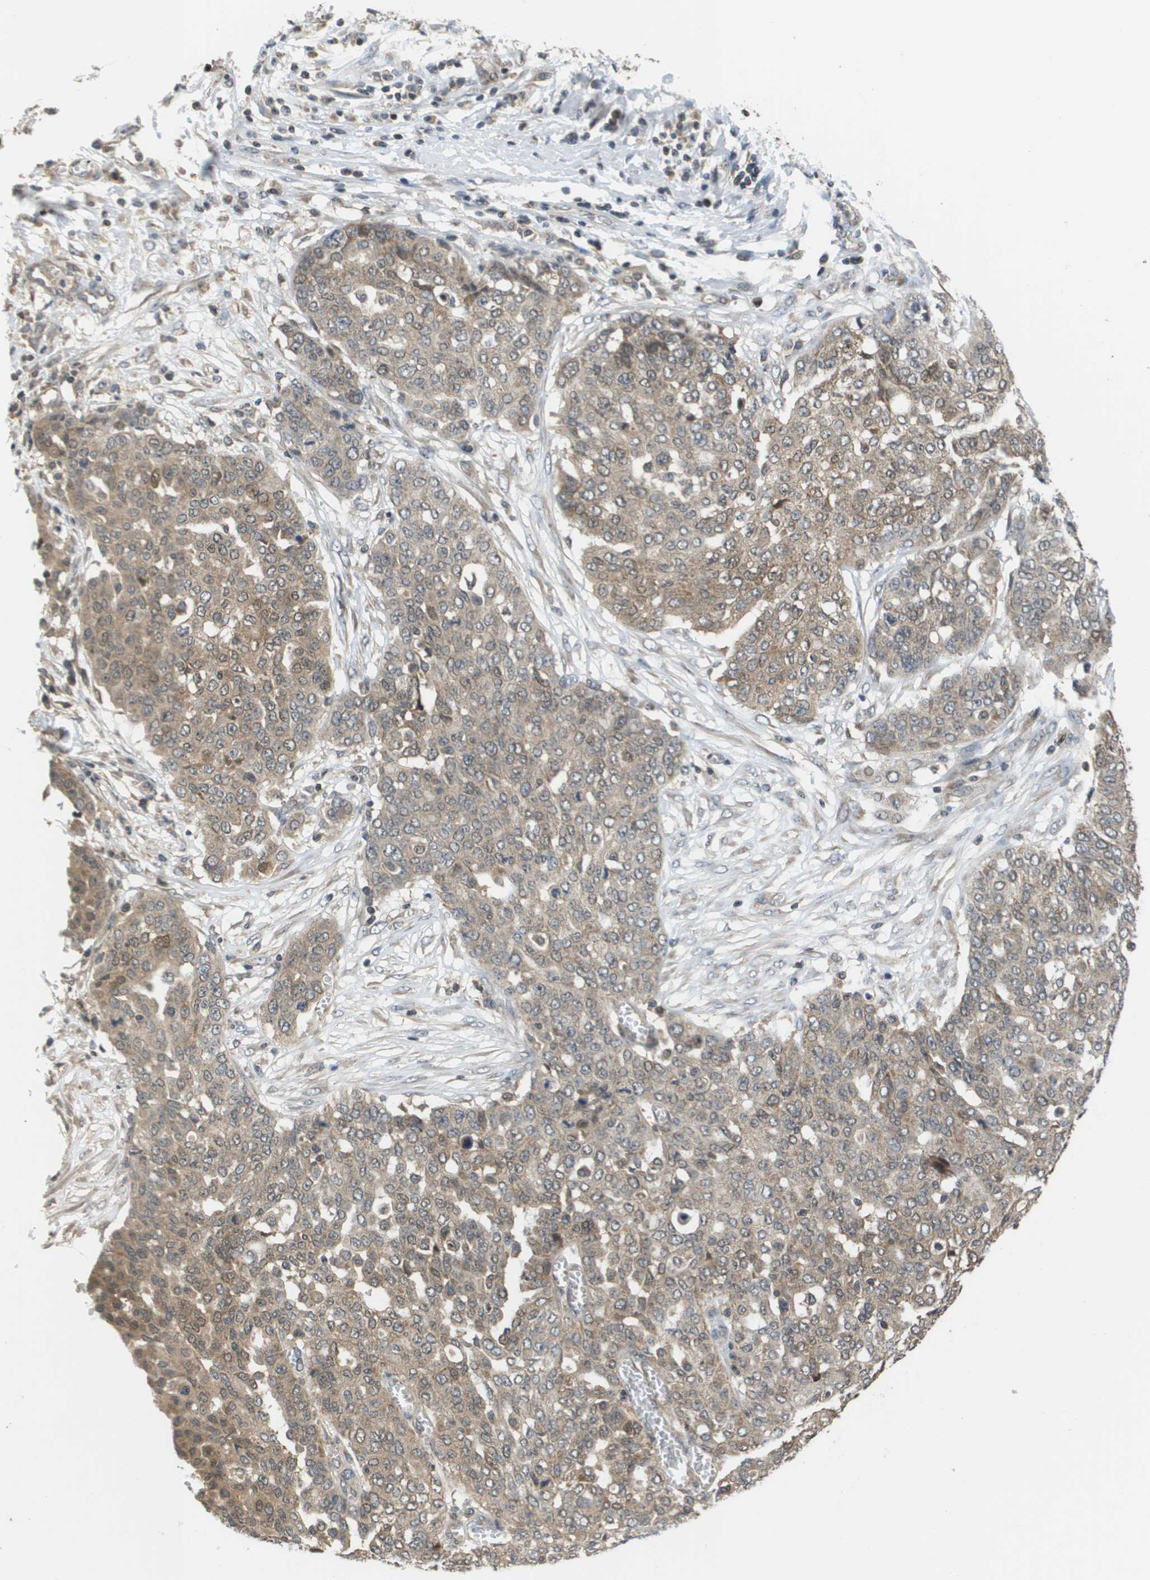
{"staining": {"intensity": "weak", "quantity": "25%-75%", "location": "cytoplasmic/membranous"}, "tissue": "ovarian cancer", "cell_type": "Tumor cells", "image_type": "cancer", "snomed": [{"axis": "morphology", "description": "Cystadenocarcinoma, serous, NOS"}, {"axis": "topography", "description": "Soft tissue"}, {"axis": "topography", "description": "Ovary"}], "caption": "Ovarian cancer stained with immunohistochemistry exhibits weak cytoplasmic/membranous positivity in approximately 25%-75% of tumor cells.", "gene": "RBM38", "patient": {"sex": "female", "age": 57}}